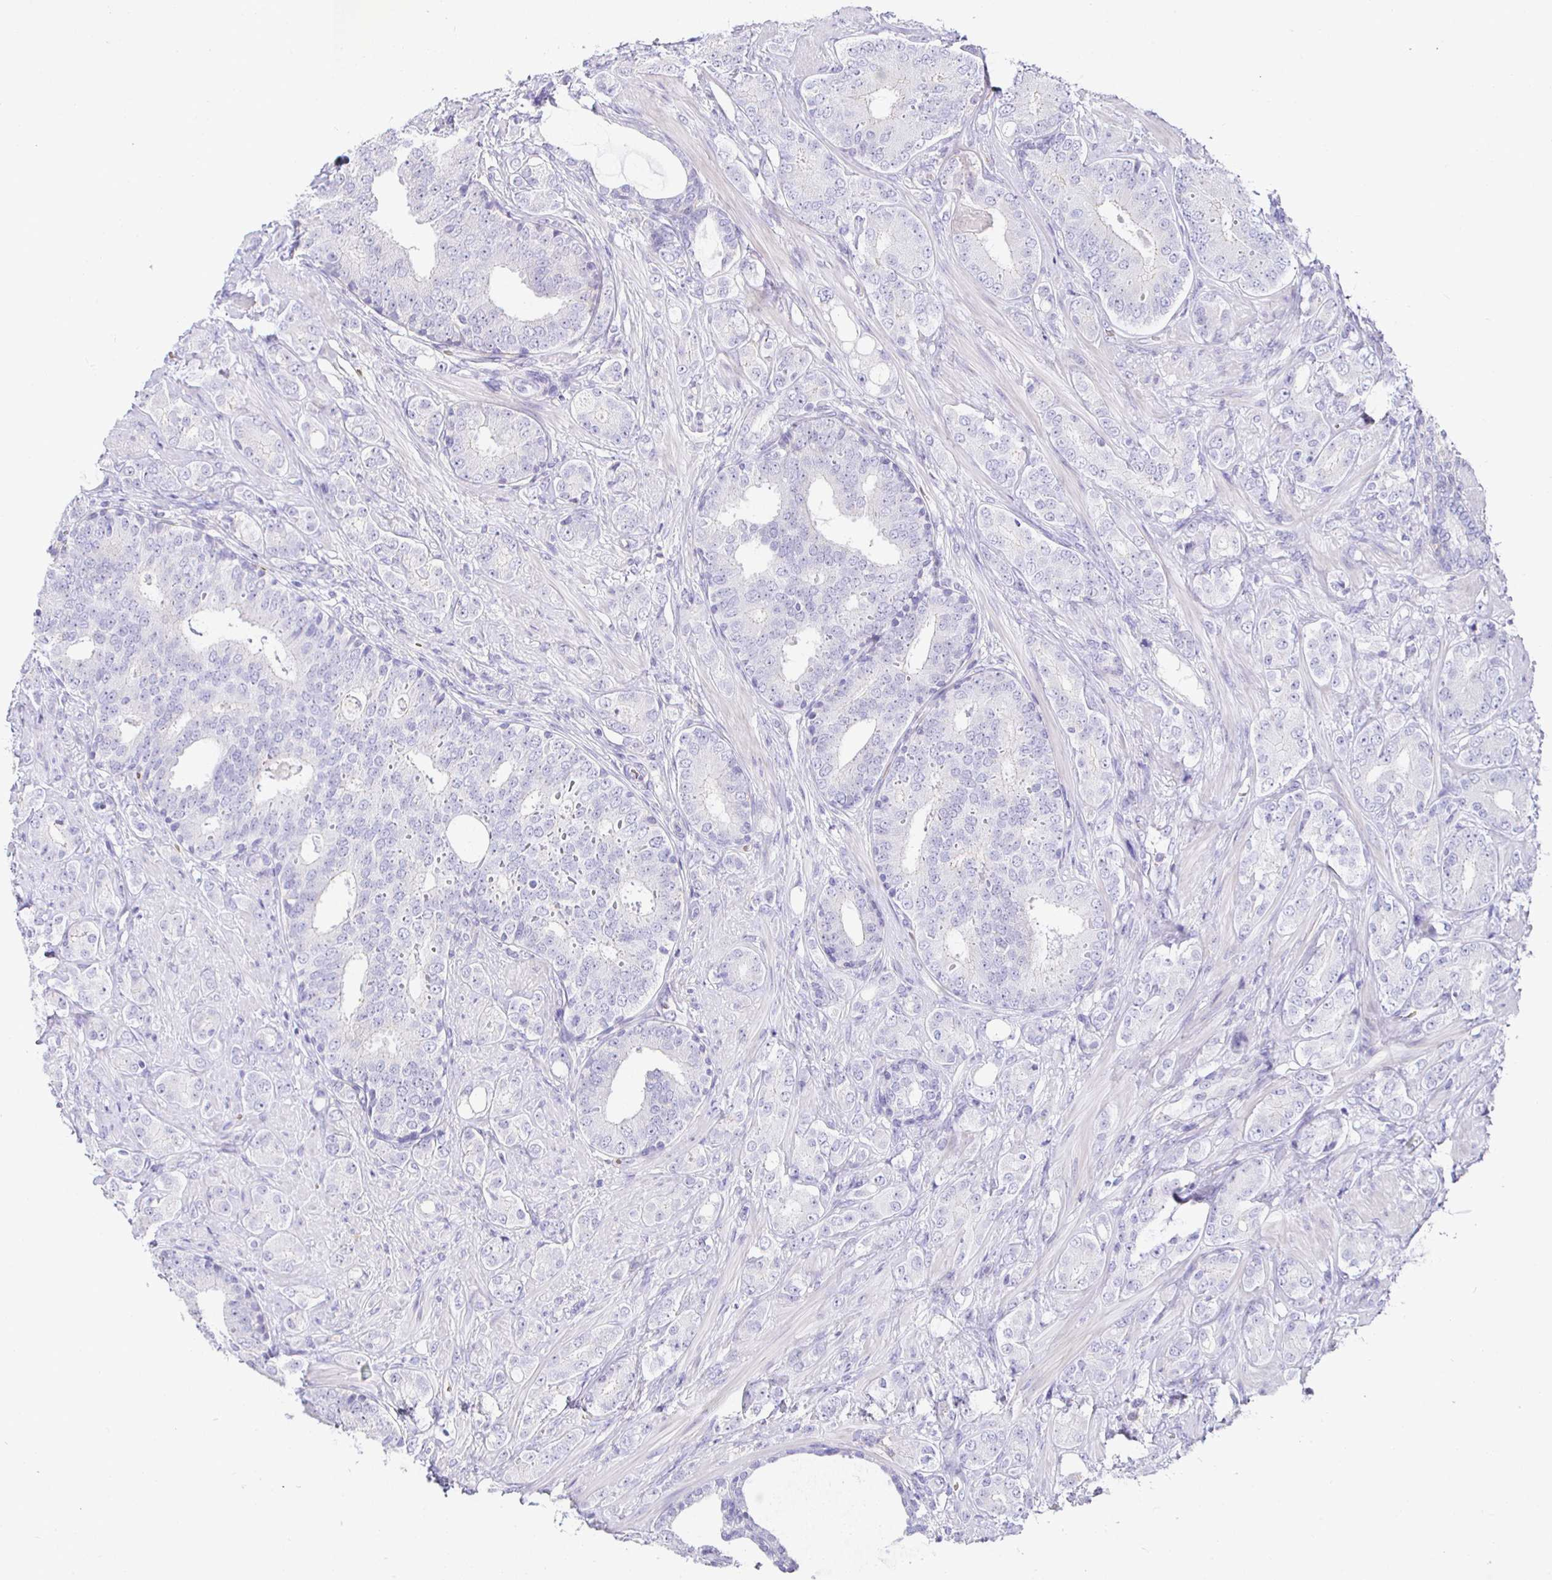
{"staining": {"intensity": "negative", "quantity": "none", "location": "none"}, "tissue": "prostate cancer", "cell_type": "Tumor cells", "image_type": "cancer", "snomed": [{"axis": "morphology", "description": "Adenocarcinoma, High grade"}, {"axis": "topography", "description": "Prostate"}], "caption": "Immunohistochemical staining of human prostate adenocarcinoma (high-grade) displays no significant positivity in tumor cells. The staining is performed using DAB brown chromogen with nuclei counter-stained in using hematoxylin.", "gene": "SIRPA", "patient": {"sex": "male", "age": 62}}